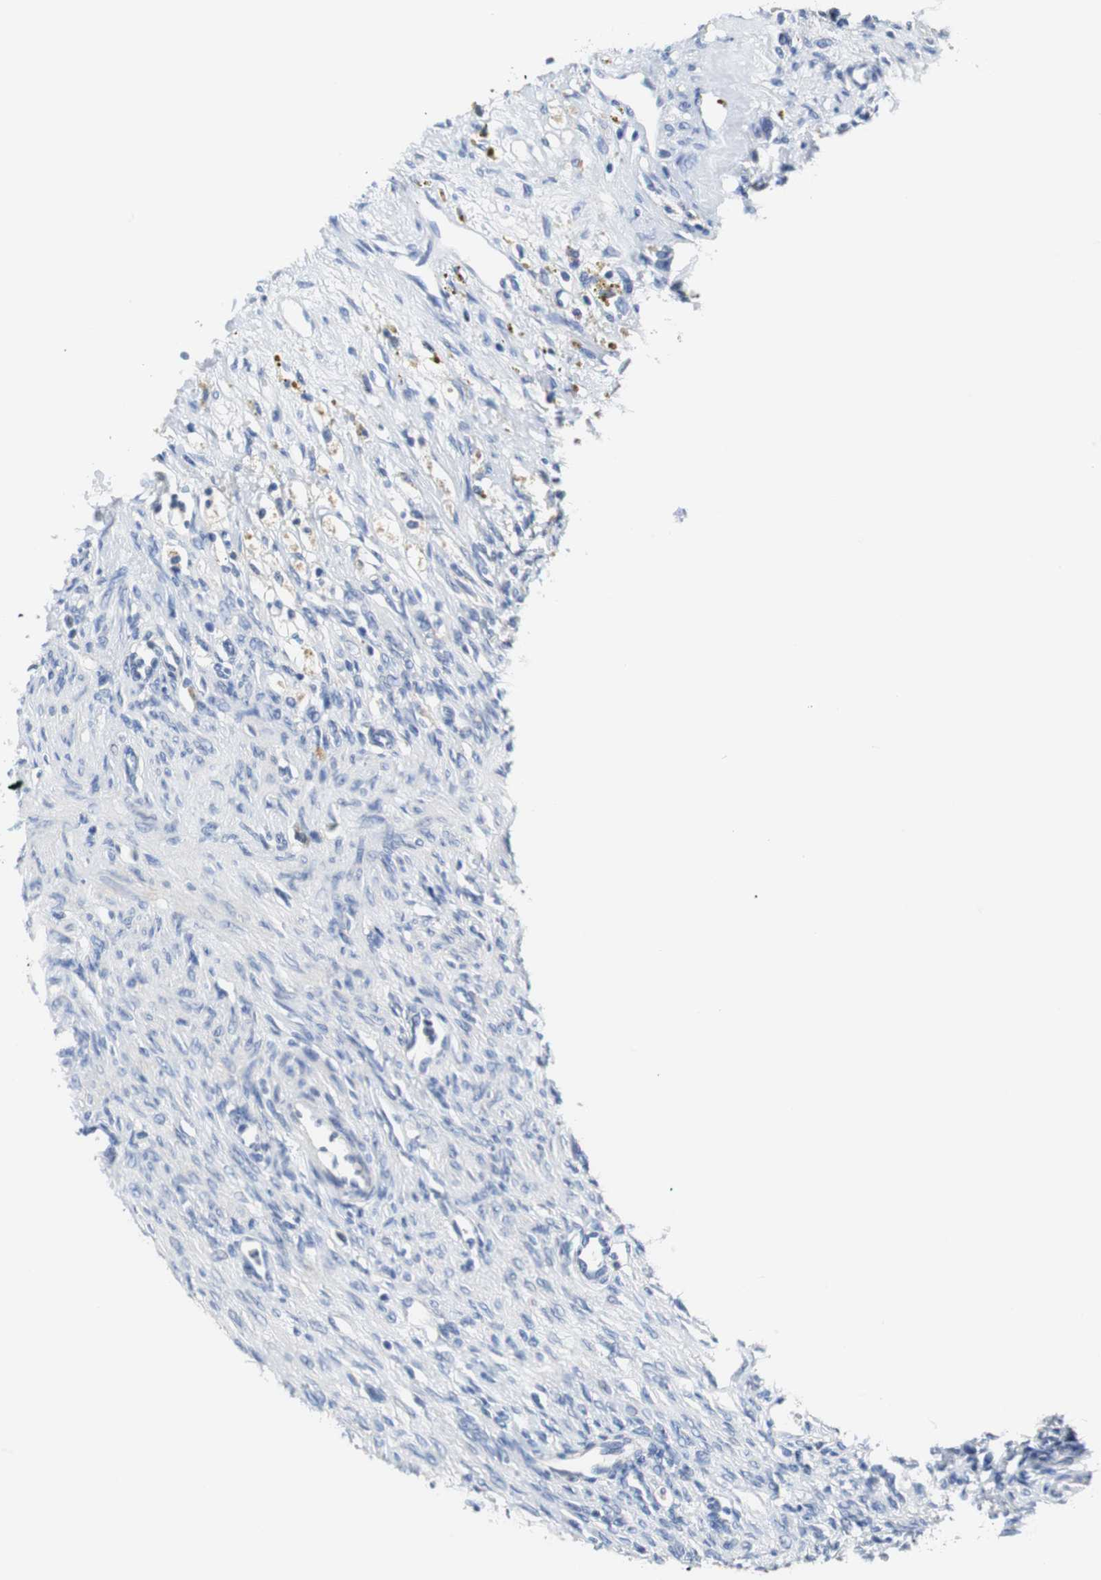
{"staining": {"intensity": "negative", "quantity": "none", "location": "none"}, "tissue": "ovary", "cell_type": "Ovarian stroma cells", "image_type": "normal", "snomed": [{"axis": "morphology", "description": "Normal tissue, NOS"}, {"axis": "topography", "description": "Ovary"}], "caption": "Immunohistochemical staining of benign ovary demonstrates no significant staining in ovarian stroma cells. (DAB immunohistochemistry (IHC) with hematoxylin counter stain).", "gene": "PCK1", "patient": {"sex": "female", "age": 33}}